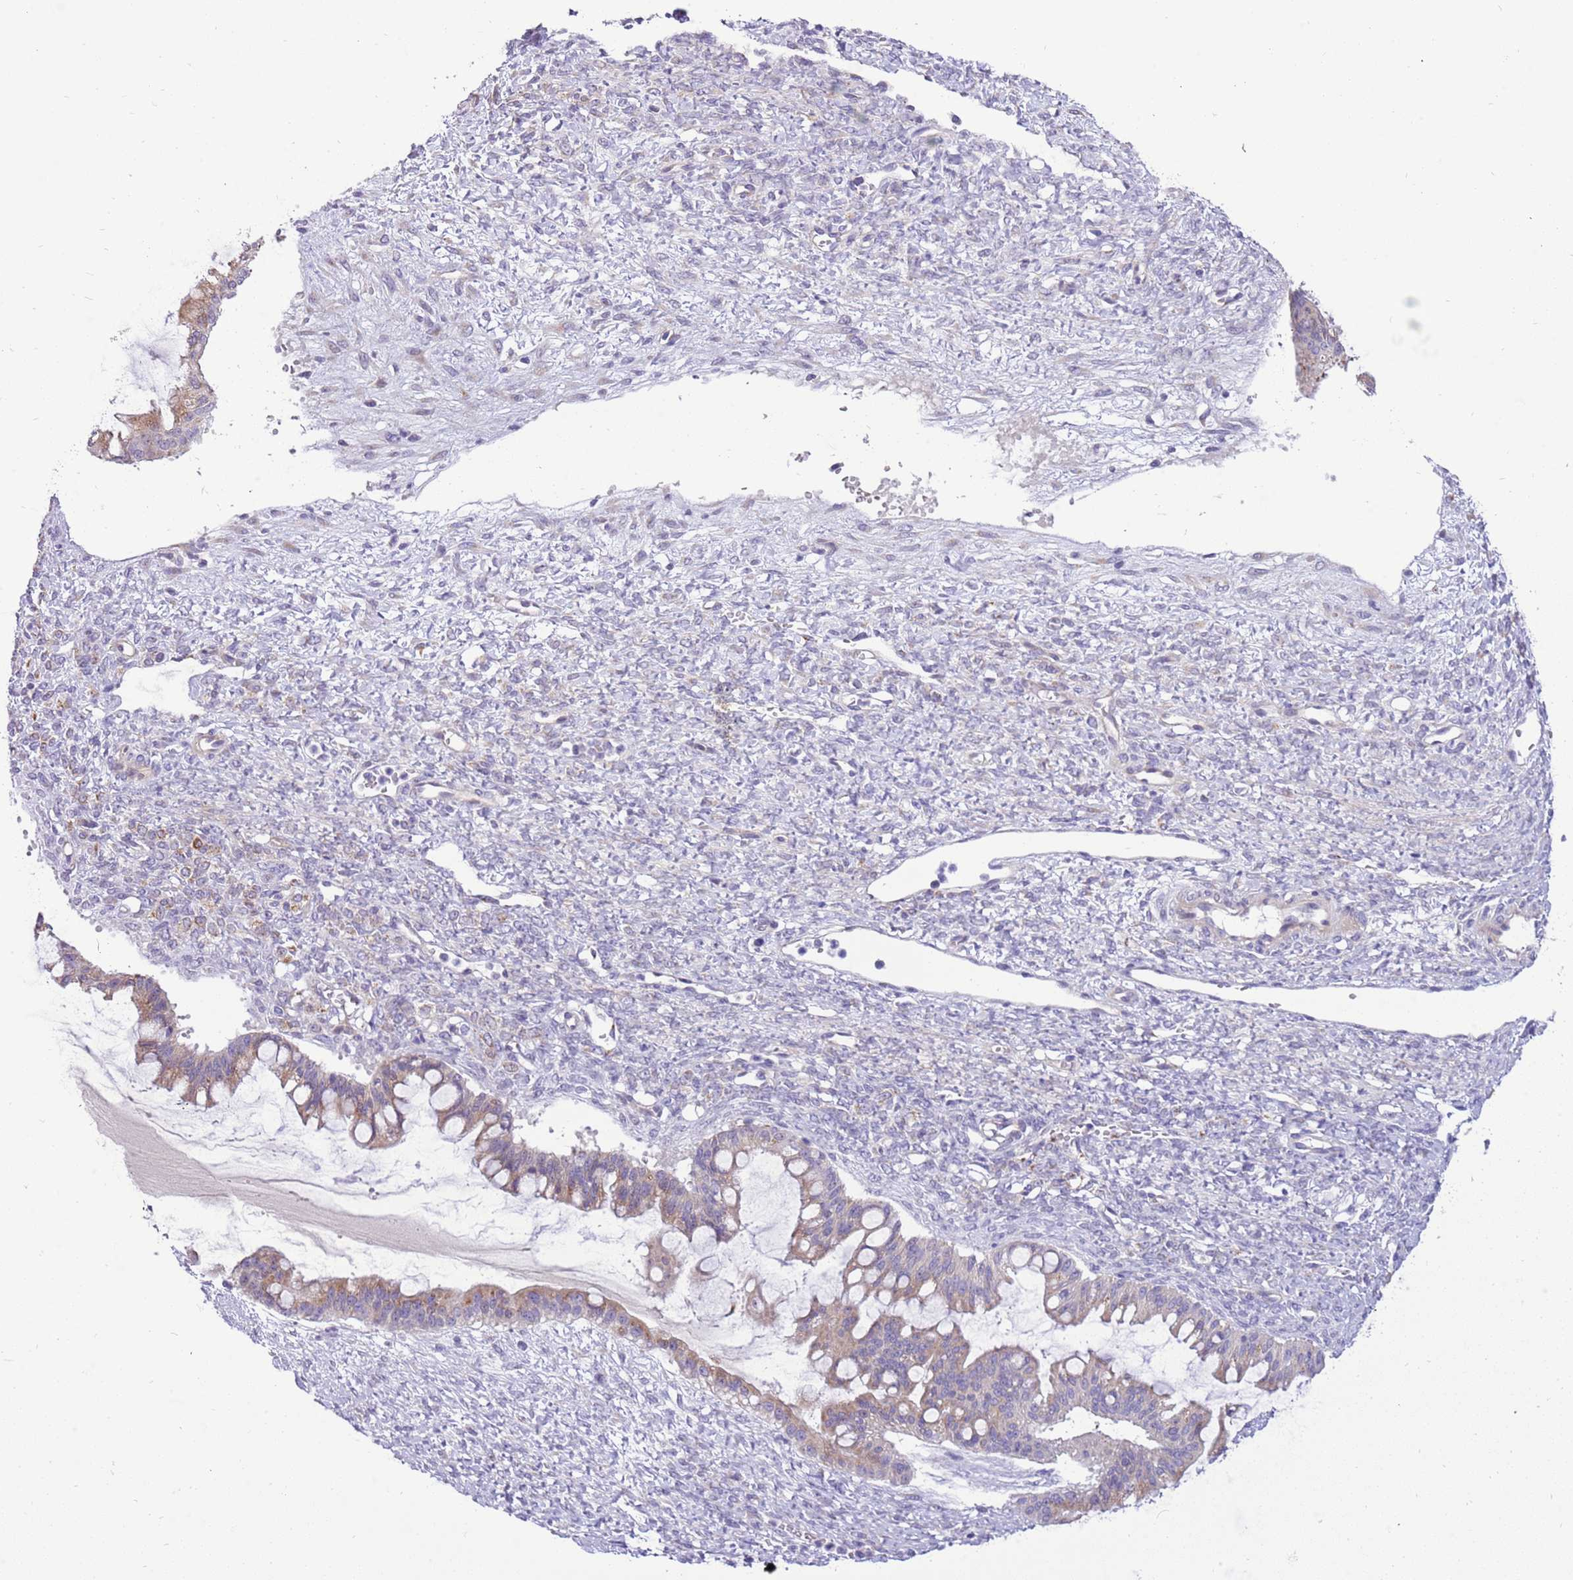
{"staining": {"intensity": "weak", "quantity": "25%-75%", "location": "cytoplasmic/membranous"}, "tissue": "ovarian cancer", "cell_type": "Tumor cells", "image_type": "cancer", "snomed": [{"axis": "morphology", "description": "Cystadenocarcinoma, mucinous, NOS"}, {"axis": "topography", "description": "Ovary"}], "caption": "Ovarian cancer (mucinous cystadenocarcinoma) stained with a brown dye demonstrates weak cytoplasmic/membranous positive staining in about 25%-75% of tumor cells.", "gene": "COX17", "patient": {"sex": "female", "age": 73}}